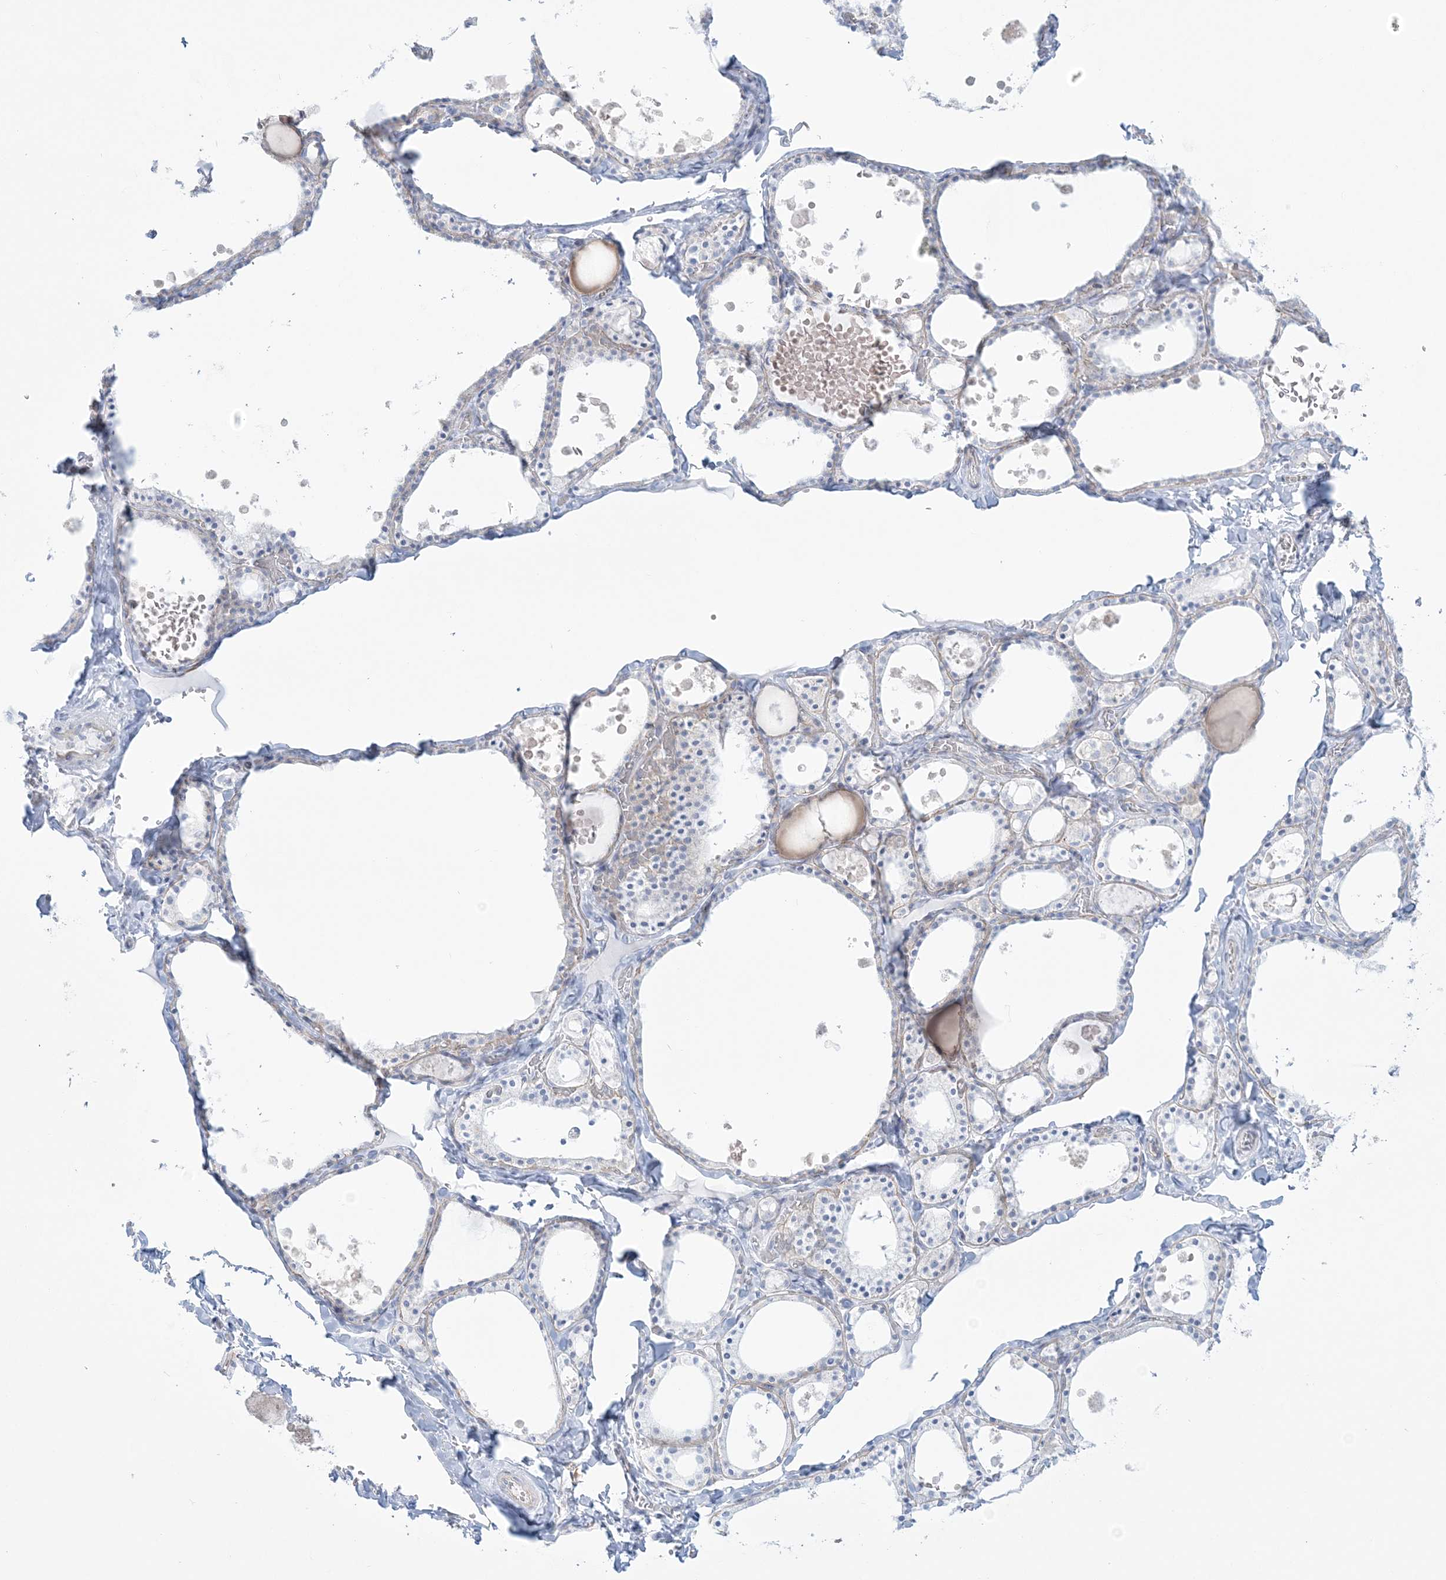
{"staining": {"intensity": "negative", "quantity": "none", "location": "none"}, "tissue": "thyroid gland", "cell_type": "Glandular cells", "image_type": "normal", "snomed": [{"axis": "morphology", "description": "Normal tissue, NOS"}, {"axis": "topography", "description": "Thyroid gland"}], "caption": "Photomicrograph shows no protein staining in glandular cells of normal thyroid gland.", "gene": "ADGB", "patient": {"sex": "male", "age": 56}}